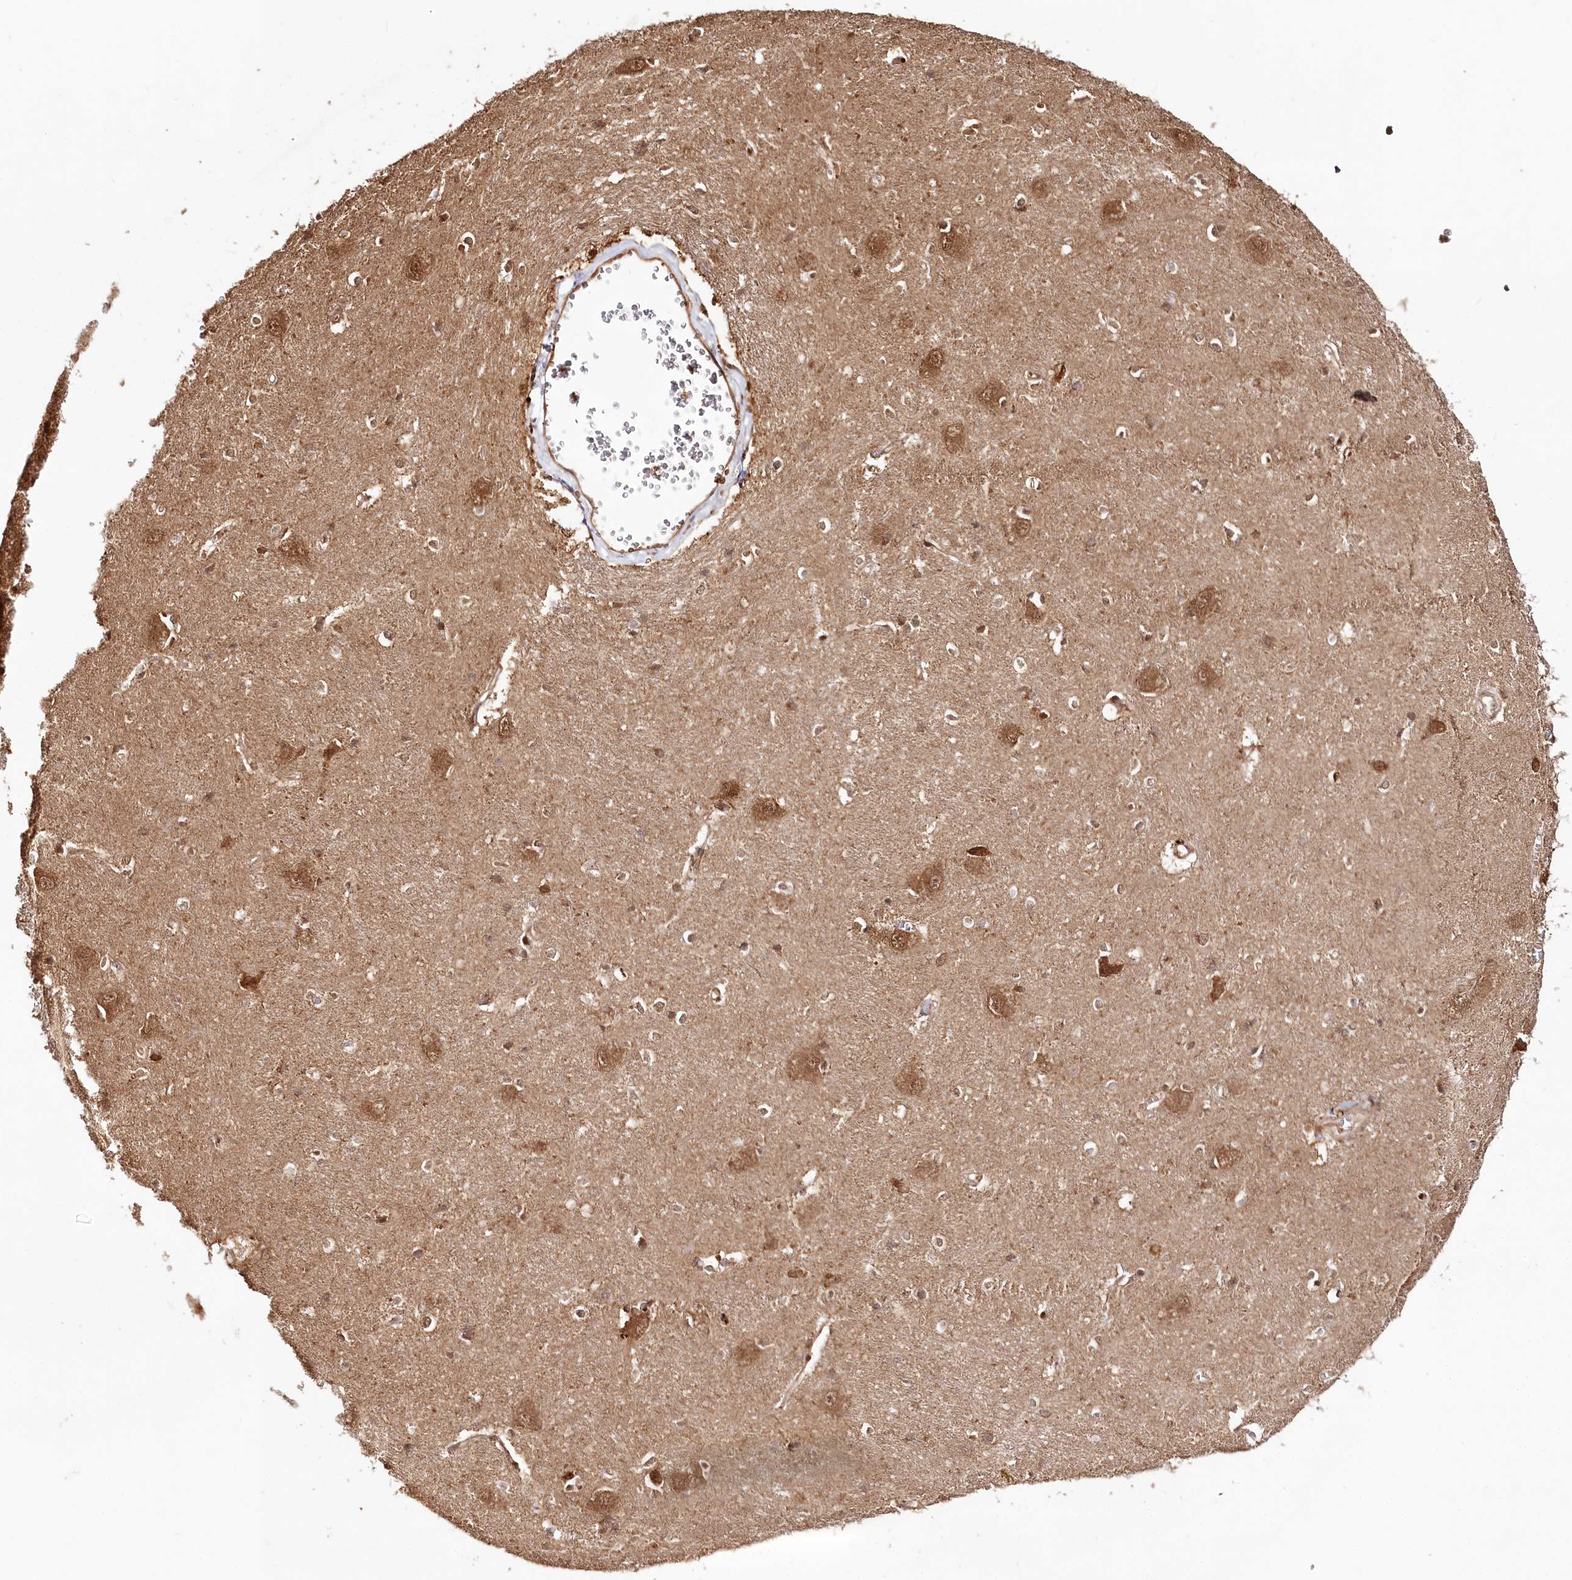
{"staining": {"intensity": "moderate", "quantity": ">75%", "location": "cytoplasmic/membranous,nuclear"}, "tissue": "caudate", "cell_type": "Glial cells", "image_type": "normal", "snomed": [{"axis": "morphology", "description": "Normal tissue, NOS"}, {"axis": "topography", "description": "Lateral ventricle wall"}], "caption": "Moderate cytoplasmic/membranous,nuclear positivity is seen in about >75% of glial cells in benign caudate. The protein is shown in brown color, while the nuclei are stained blue.", "gene": "ULK2", "patient": {"sex": "male", "age": 37}}